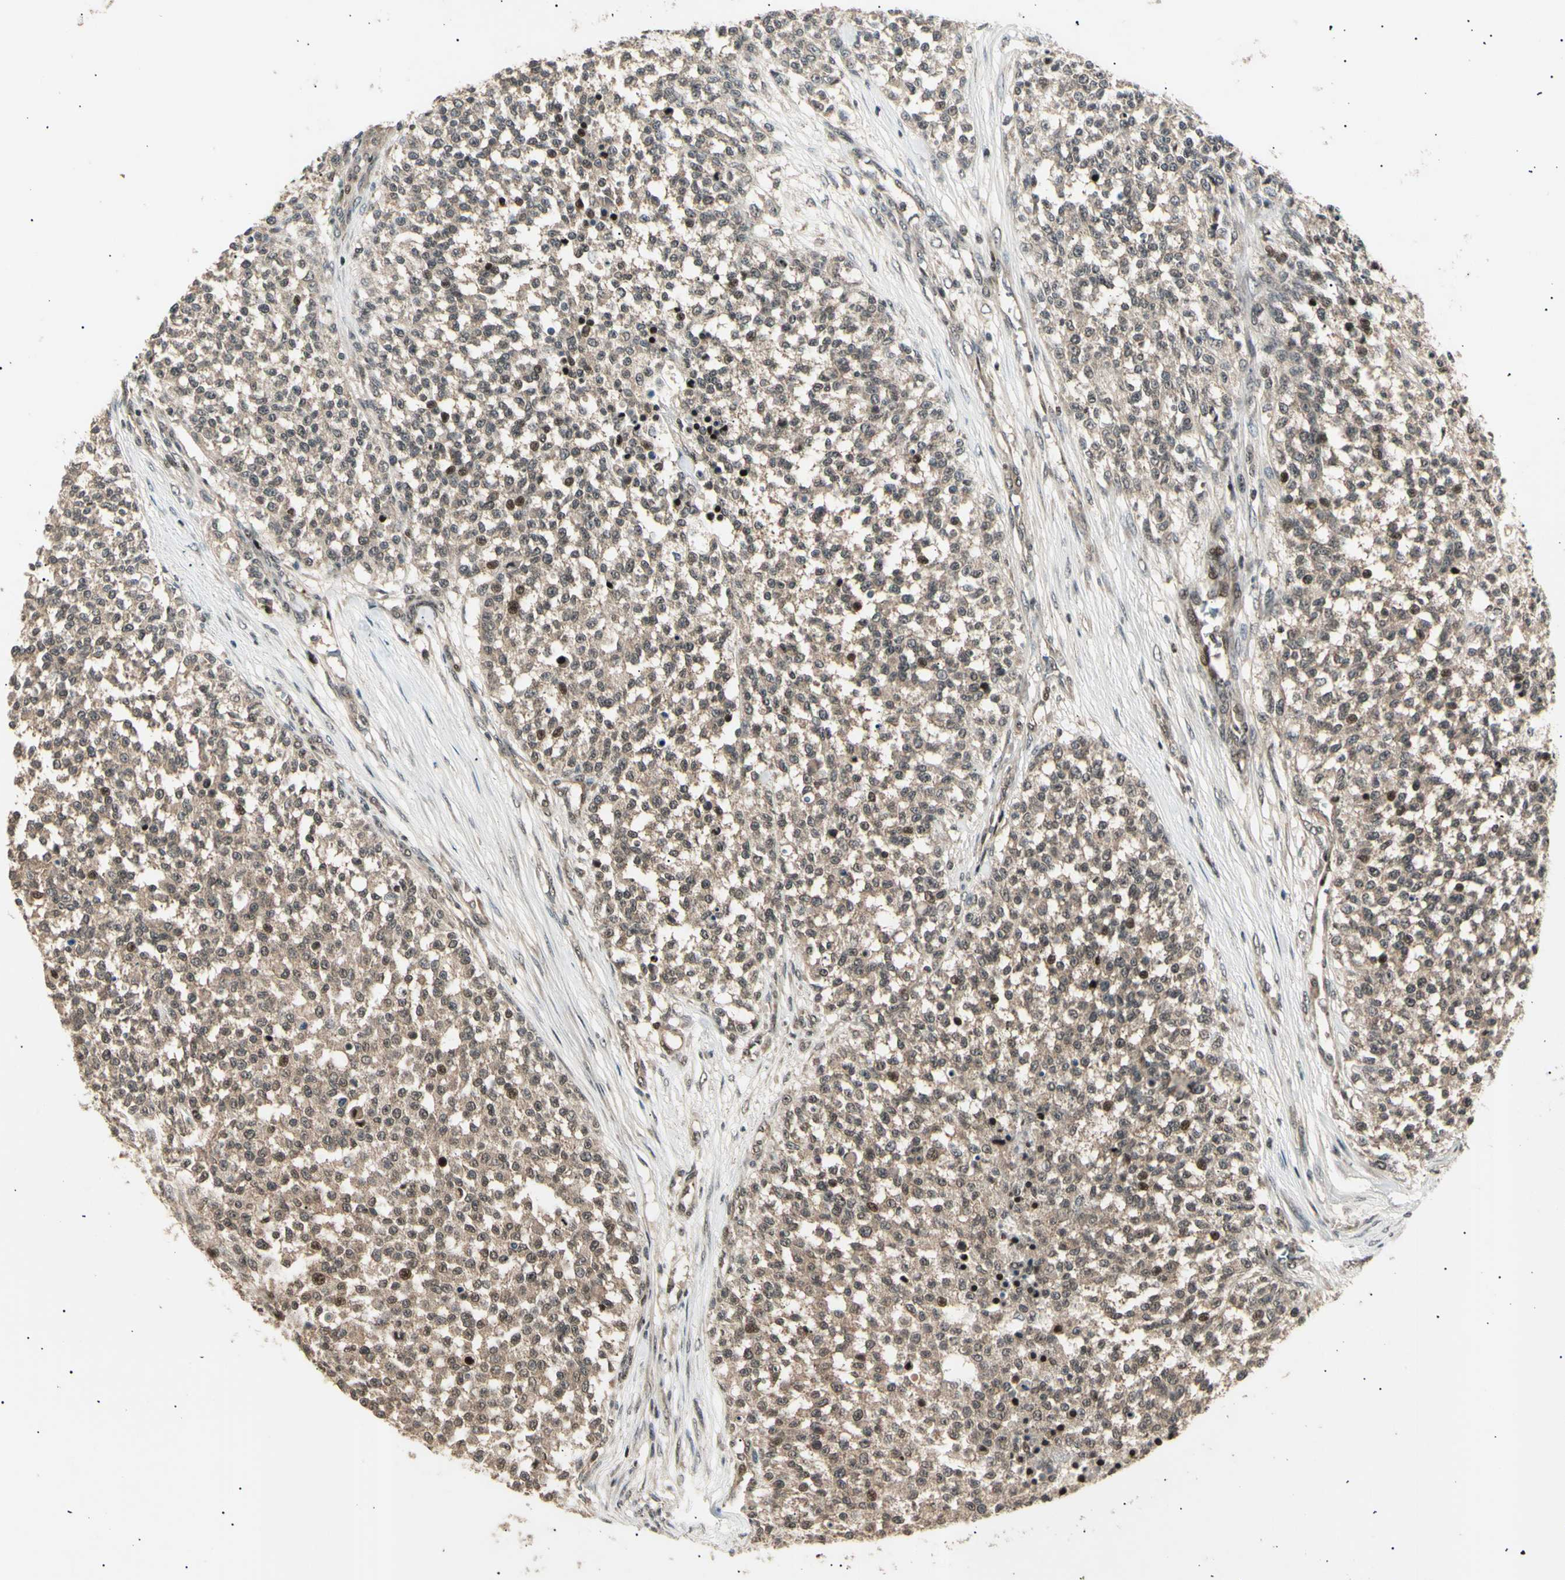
{"staining": {"intensity": "weak", "quantity": ">75%", "location": "cytoplasmic/membranous,nuclear"}, "tissue": "testis cancer", "cell_type": "Tumor cells", "image_type": "cancer", "snomed": [{"axis": "morphology", "description": "Seminoma, NOS"}, {"axis": "topography", "description": "Testis"}], "caption": "Immunohistochemistry (IHC) histopathology image of neoplastic tissue: human seminoma (testis) stained using immunohistochemistry (IHC) reveals low levels of weak protein expression localized specifically in the cytoplasmic/membranous and nuclear of tumor cells, appearing as a cytoplasmic/membranous and nuclear brown color.", "gene": "NUAK2", "patient": {"sex": "male", "age": 59}}